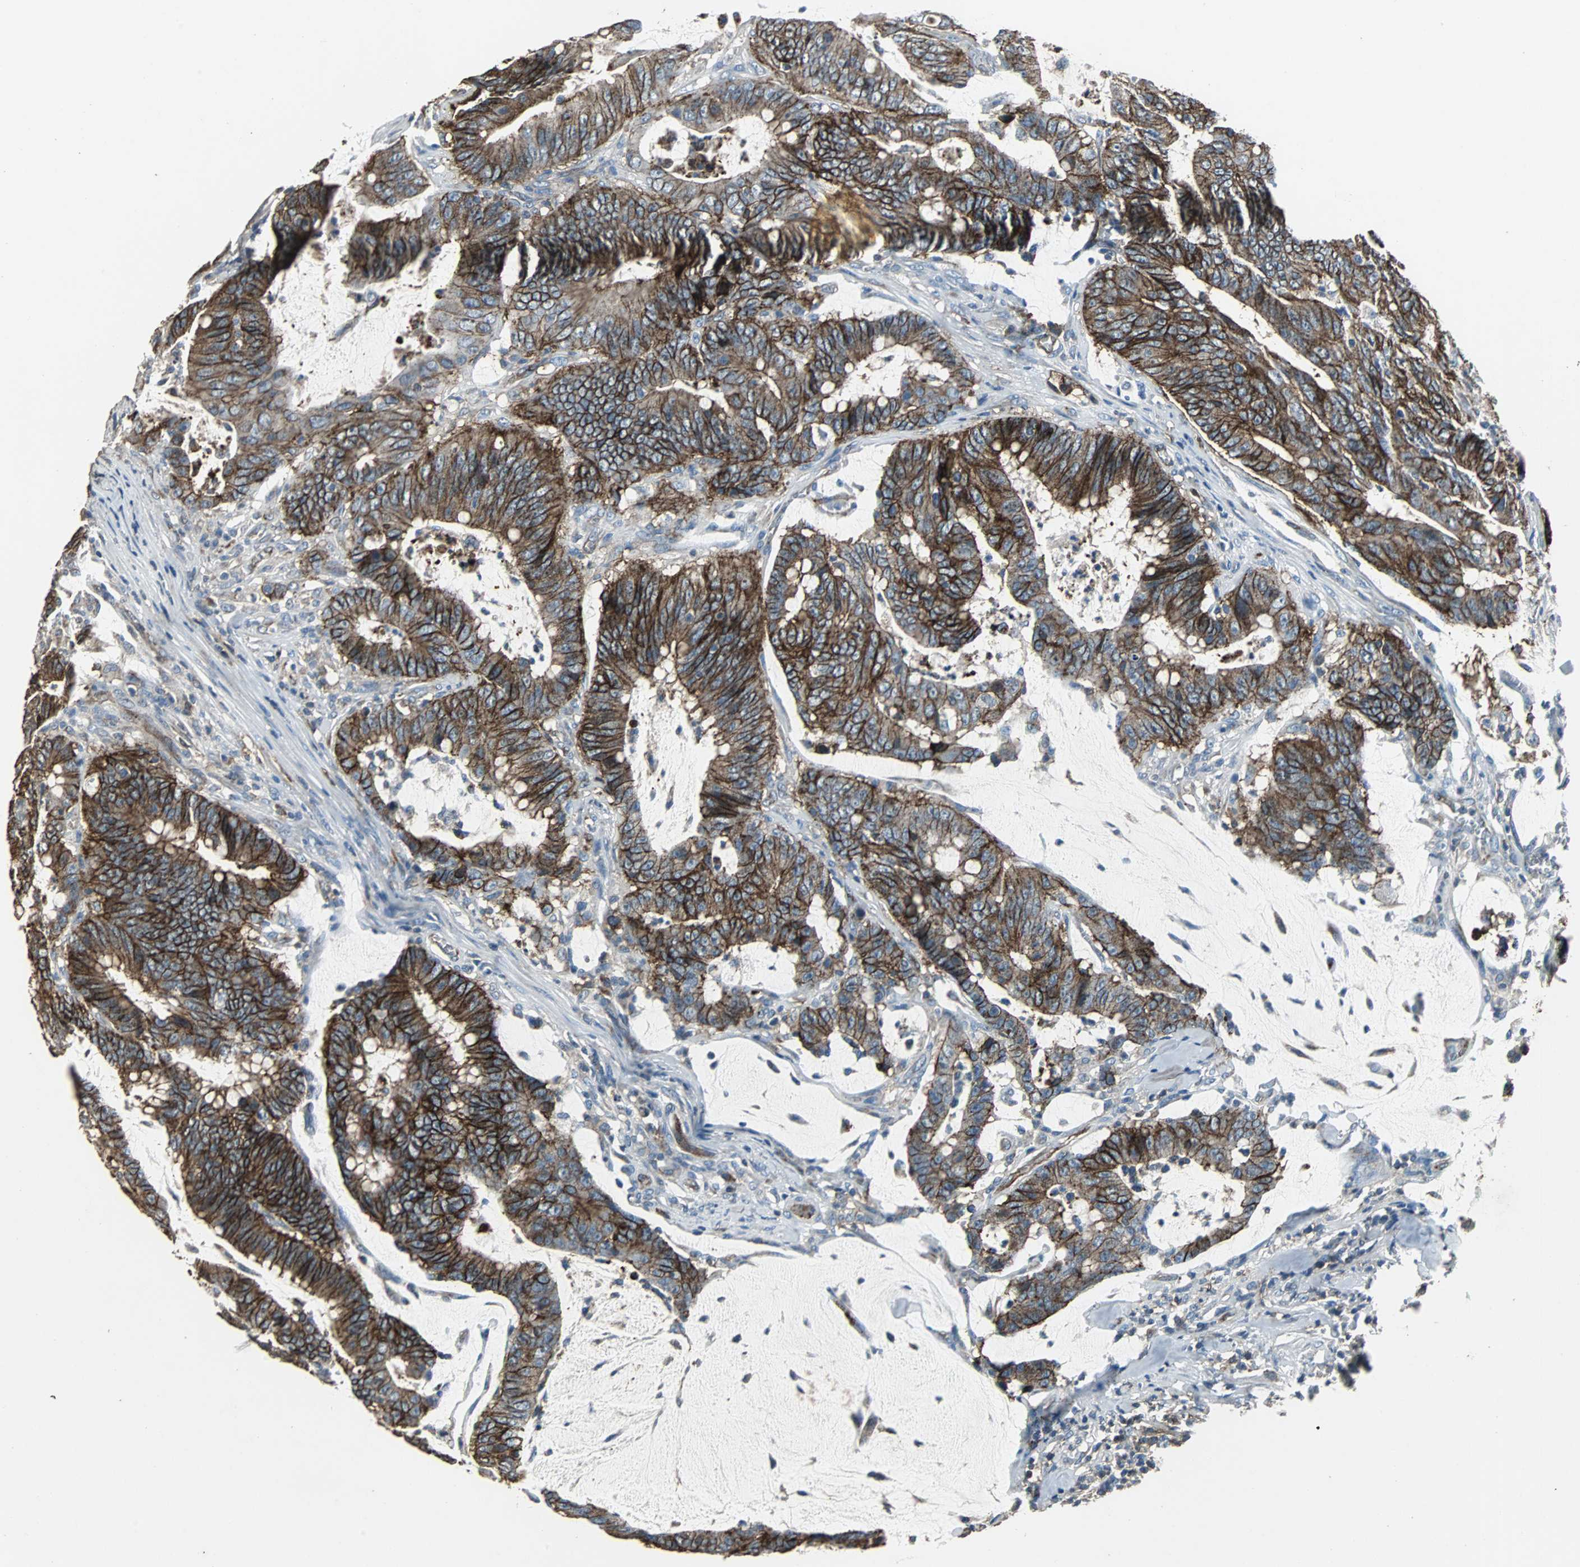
{"staining": {"intensity": "strong", "quantity": ">75%", "location": "cytoplasmic/membranous"}, "tissue": "colorectal cancer", "cell_type": "Tumor cells", "image_type": "cancer", "snomed": [{"axis": "morphology", "description": "Adenocarcinoma, NOS"}, {"axis": "topography", "description": "Colon"}], "caption": "Tumor cells exhibit high levels of strong cytoplasmic/membranous positivity in approximately >75% of cells in adenocarcinoma (colorectal).", "gene": "F11R", "patient": {"sex": "male", "age": 45}}